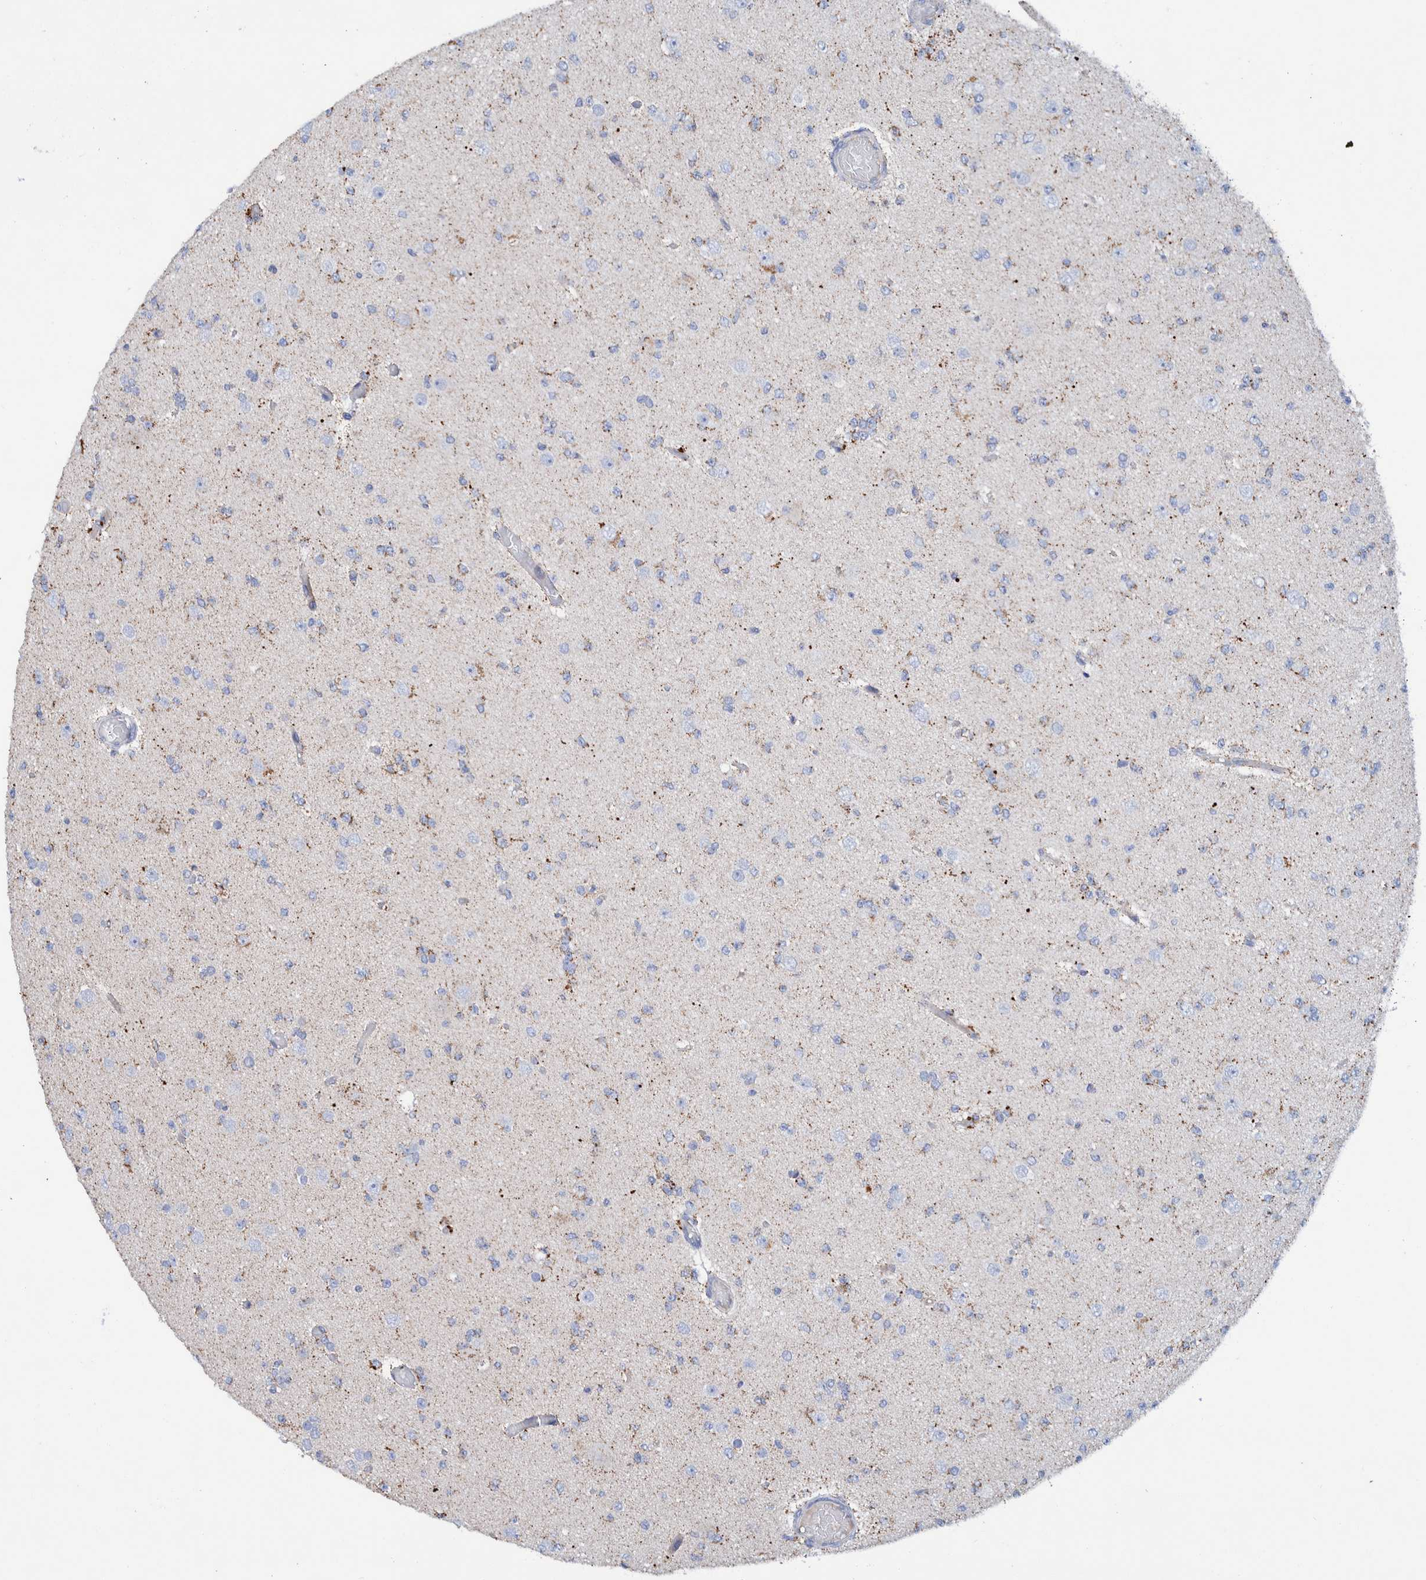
{"staining": {"intensity": "weak", "quantity": "<25%", "location": "cytoplasmic/membranous"}, "tissue": "glioma", "cell_type": "Tumor cells", "image_type": "cancer", "snomed": [{"axis": "morphology", "description": "Glioma, malignant, Low grade"}, {"axis": "topography", "description": "Brain"}], "caption": "An IHC micrograph of malignant glioma (low-grade) is shown. There is no staining in tumor cells of malignant glioma (low-grade). The staining is performed using DAB (3,3'-diaminobenzidine) brown chromogen with nuclei counter-stained in using hematoxylin.", "gene": "DECR1", "patient": {"sex": "female", "age": 22}}